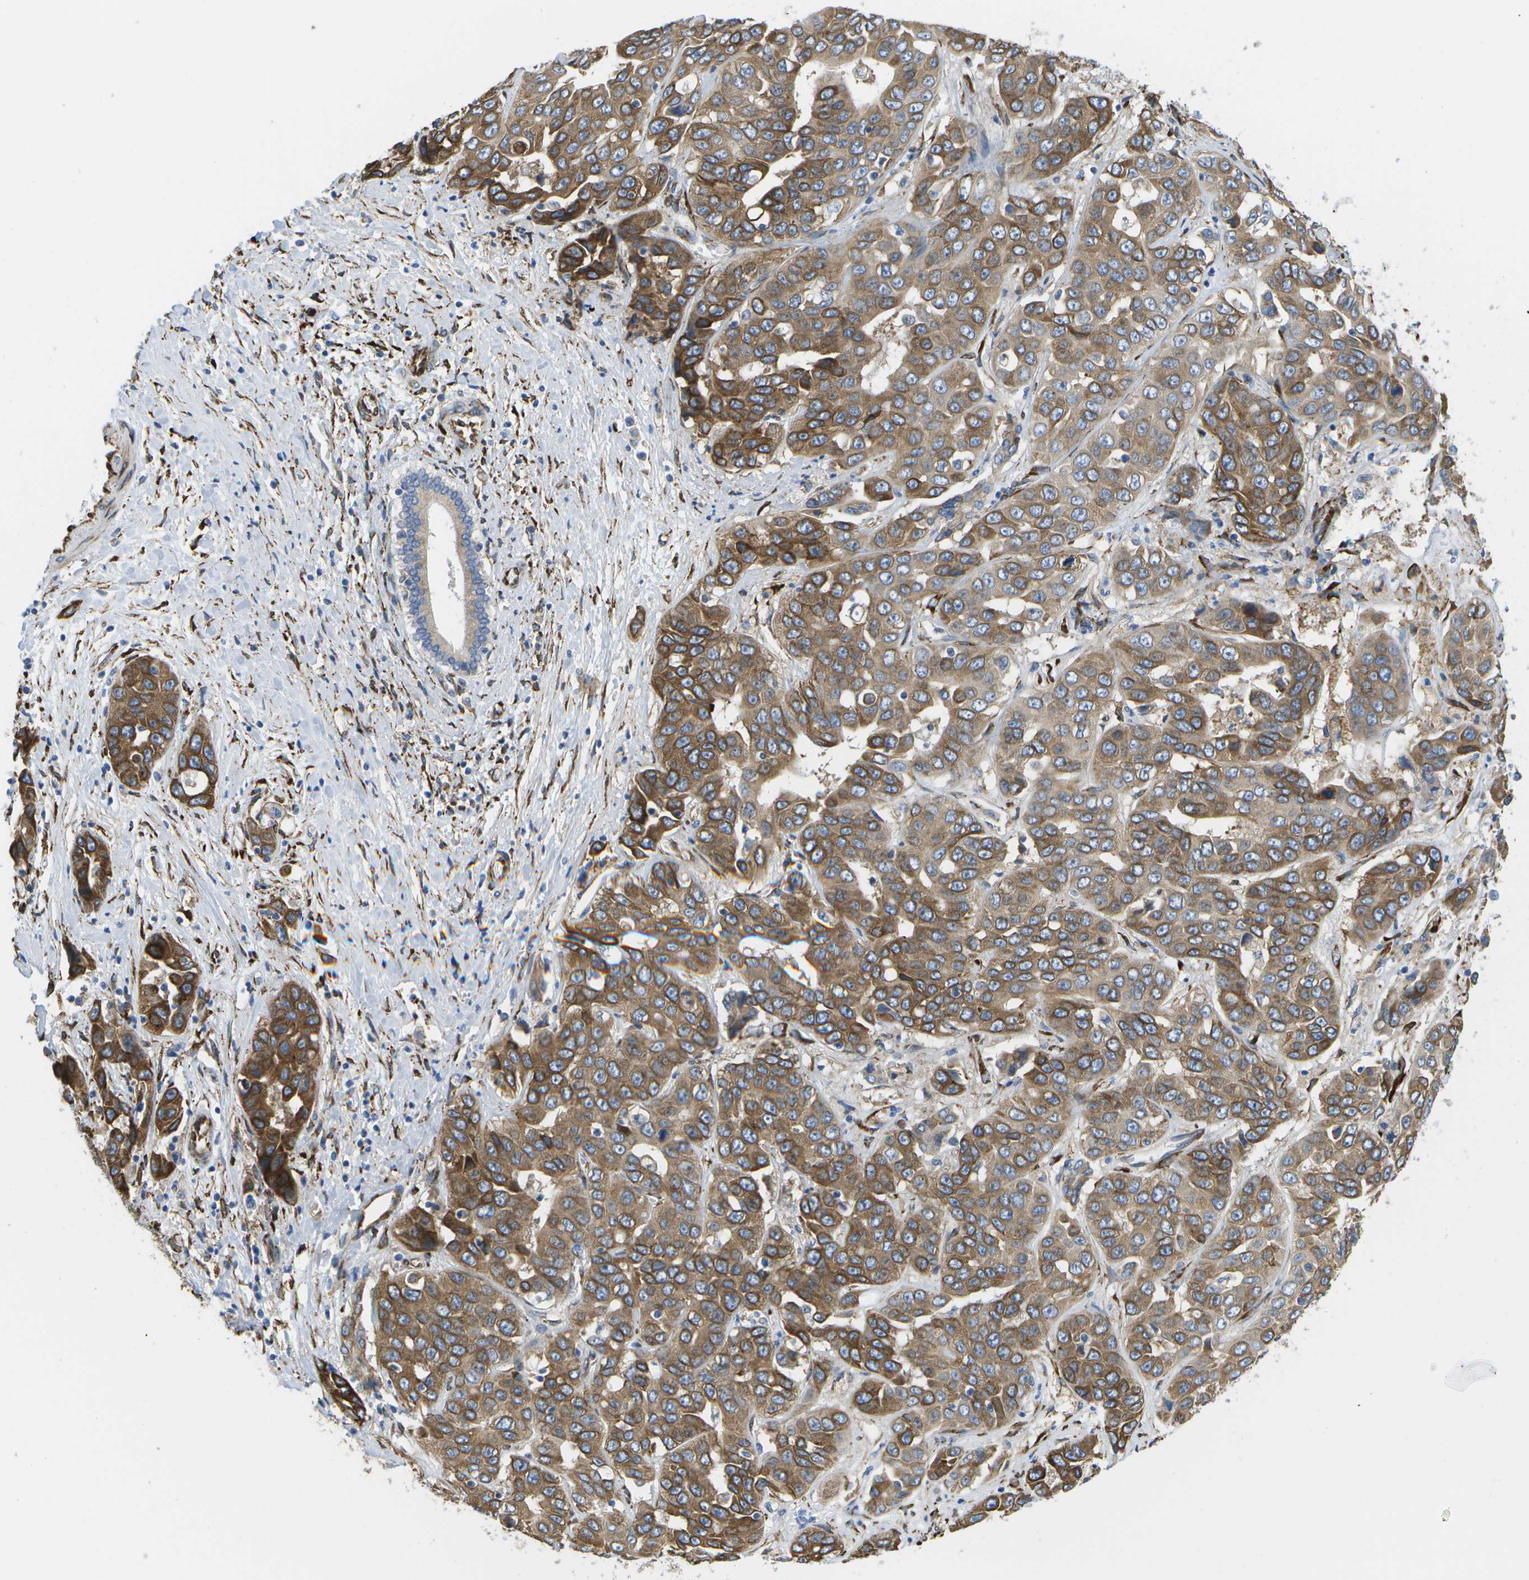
{"staining": {"intensity": "moderate", "quantity": ">75%", "location": "cytoplasmic/membranous"}, "tissue": "liver cancer", "cell_type": "Tumor cells", "image_type": "cancer", "snomed": [{"axis": "morphology", "description": "Cholangiocarcinoma"}, {"axis": "topography", "description": "Liver"}], "caption": "Liver cholangiocarcinoma tissue shows moderate cytoplasmic/membranous positivity in about >75% of tumor cells The staining is performed using DAB (3,3'-diaminobenzidine) brown chromogen to label protein expression. The nuclei are counter-stained blue using hematoxylin.", "gene": "ZDHHC17", "patient": {"sex": "female", "age": 52}}